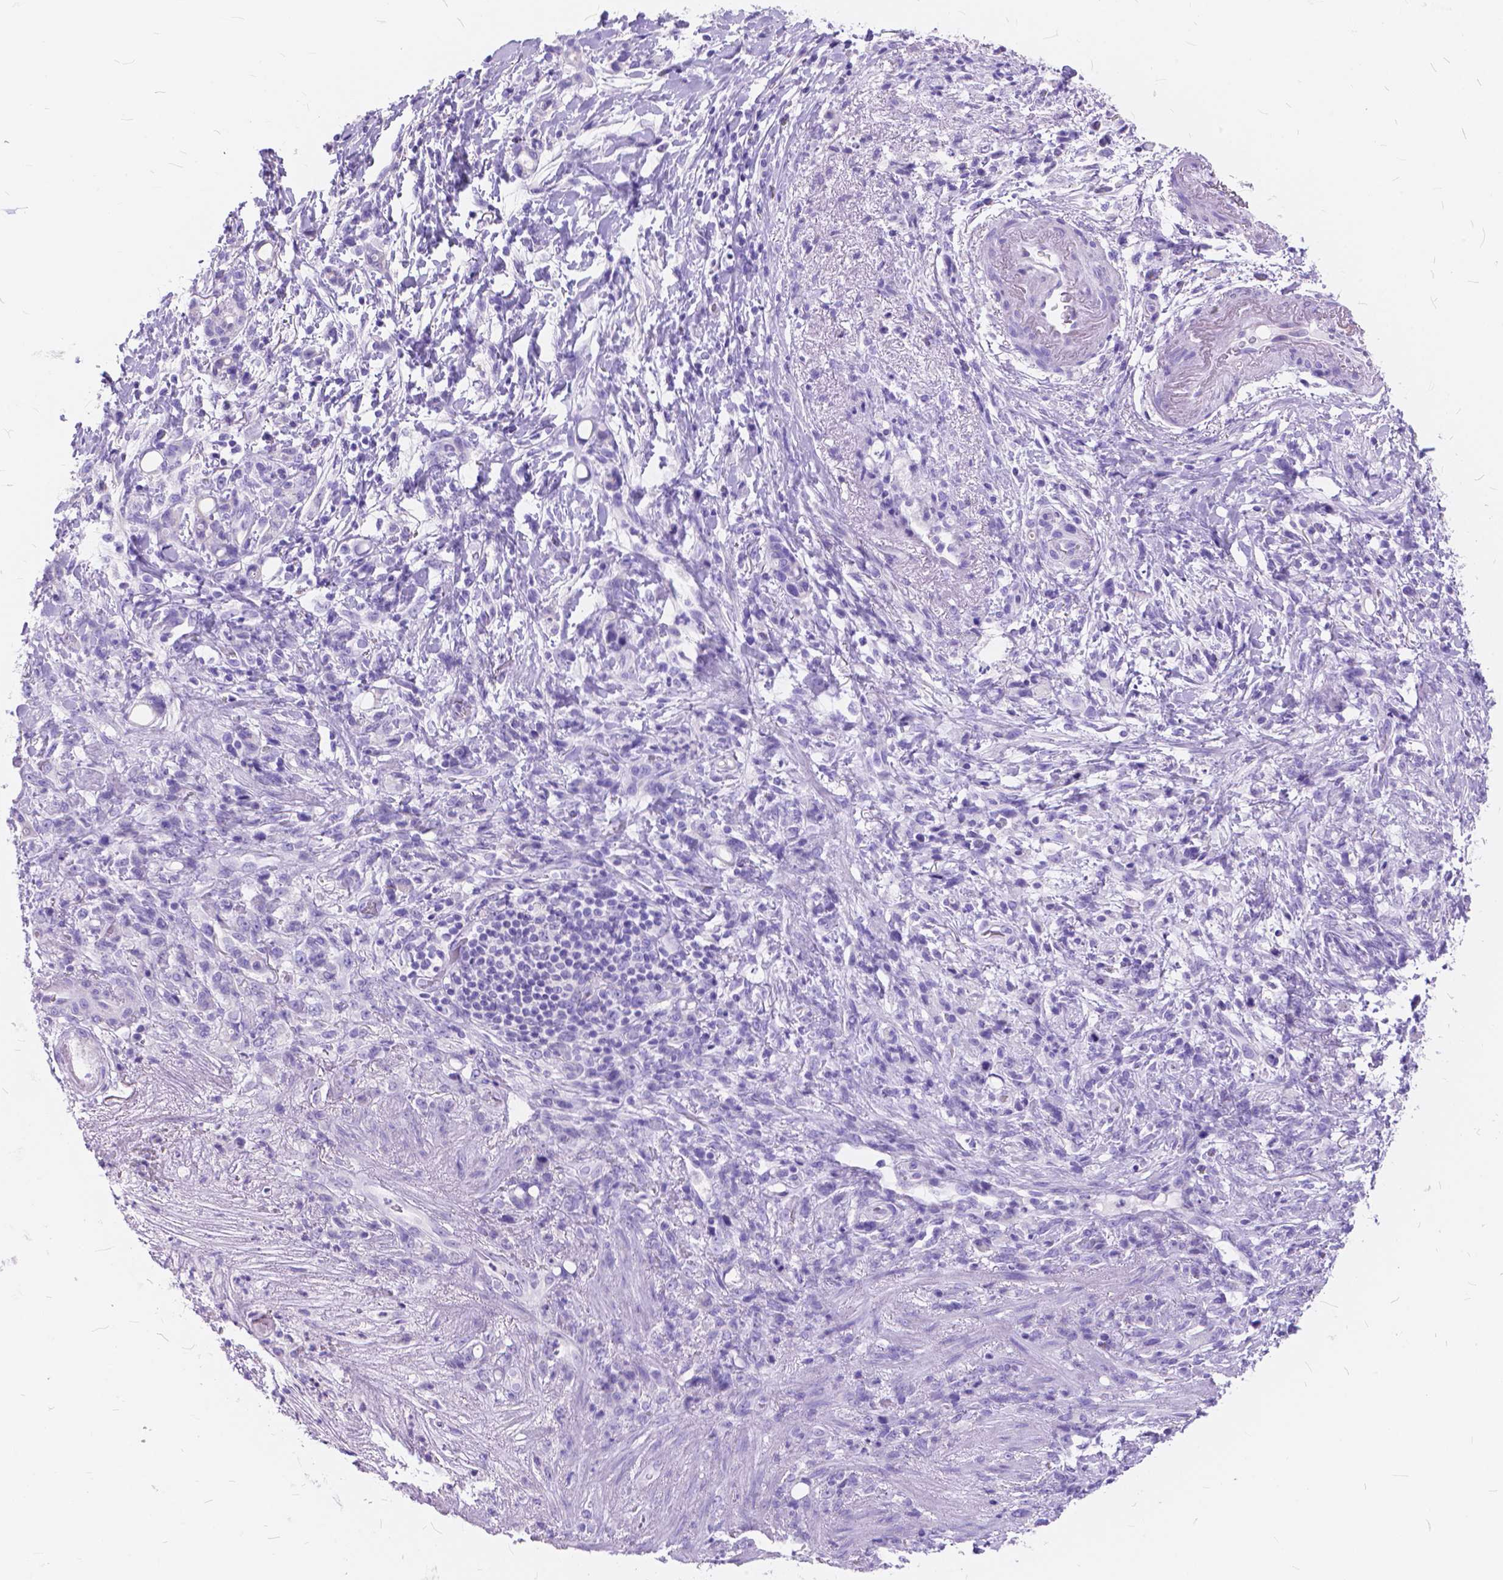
{"staining": {"intensity": "negative", "quantity": "none", "location": "none"}, "tissue": "stomach cancer", "cell_type": "Tumor cells", "image_type": "cancer", "snomed": [{"axis": "morphology", "description": "Adenocarcinoma, NOS"}, {"axis": "topography", "description": "Stomach"}], "caption": "Immunohistochemistry image of stomach cancer stained for a protein (brown), which reveals no positivity in tumor cells. (Stains: DAB IHC with hematoxylin counter stain, Microscopy: brightfield microscopy at high magnification).", "gene": "FOXL2", "patient": {"sex": "female", "age": 84}}